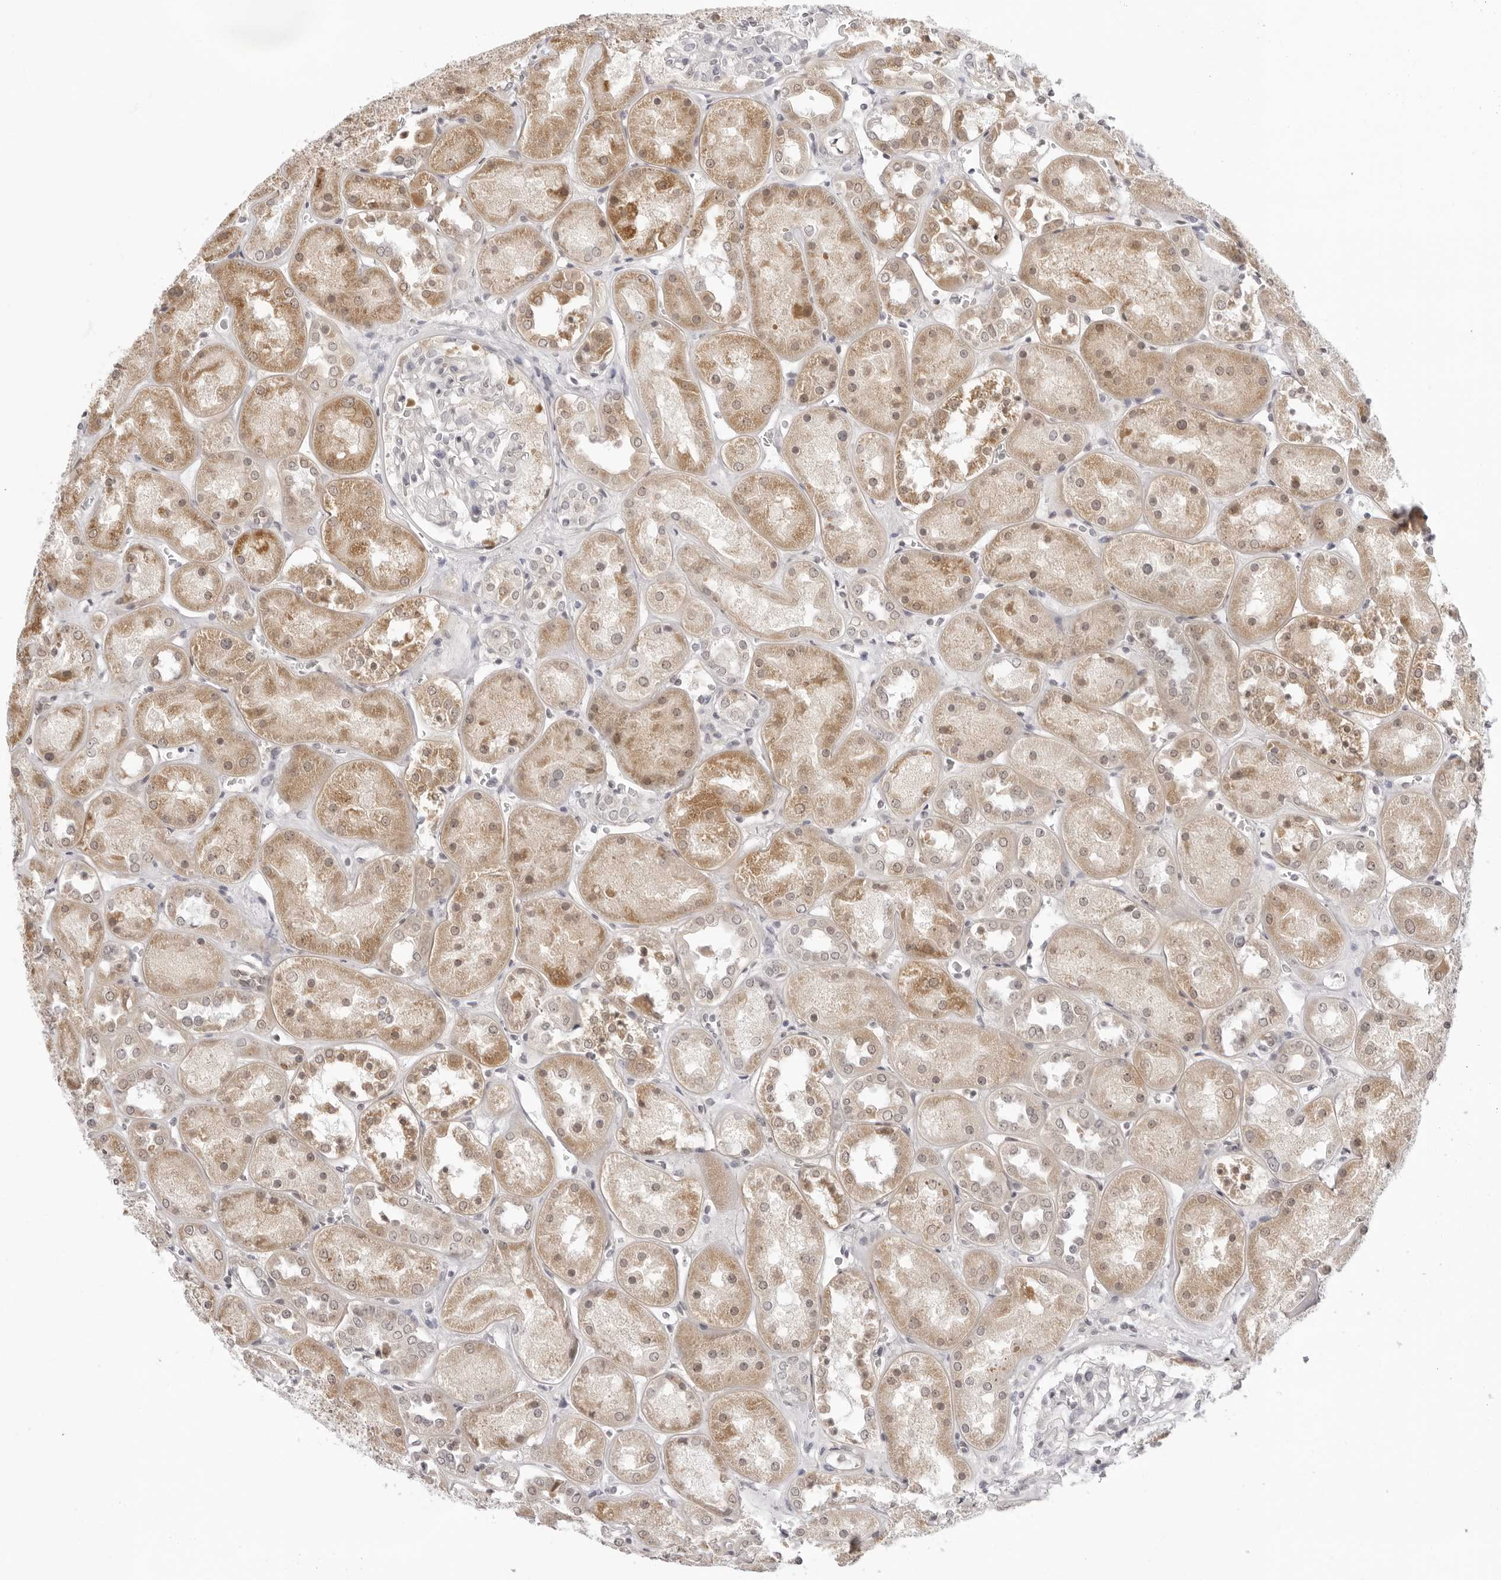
{"staining": {"intensity": "negative", "quantity": "none", "location": "none"}, "tissue": "kidney", "cell_type": "Cells in glomeruli", "image_type": "normal", "snomed": [{"axis": "morphology", "description": "Normal tissue, NOS"}, {"axis": "topography", "description": "Kidney"}], "caption": "Immunohistochemical staining of unremarkable human kidney displays no significant positivity in cells in glomeruli.", "gene": "FDPS", "patient": {"sex": "male", "age": 70}}